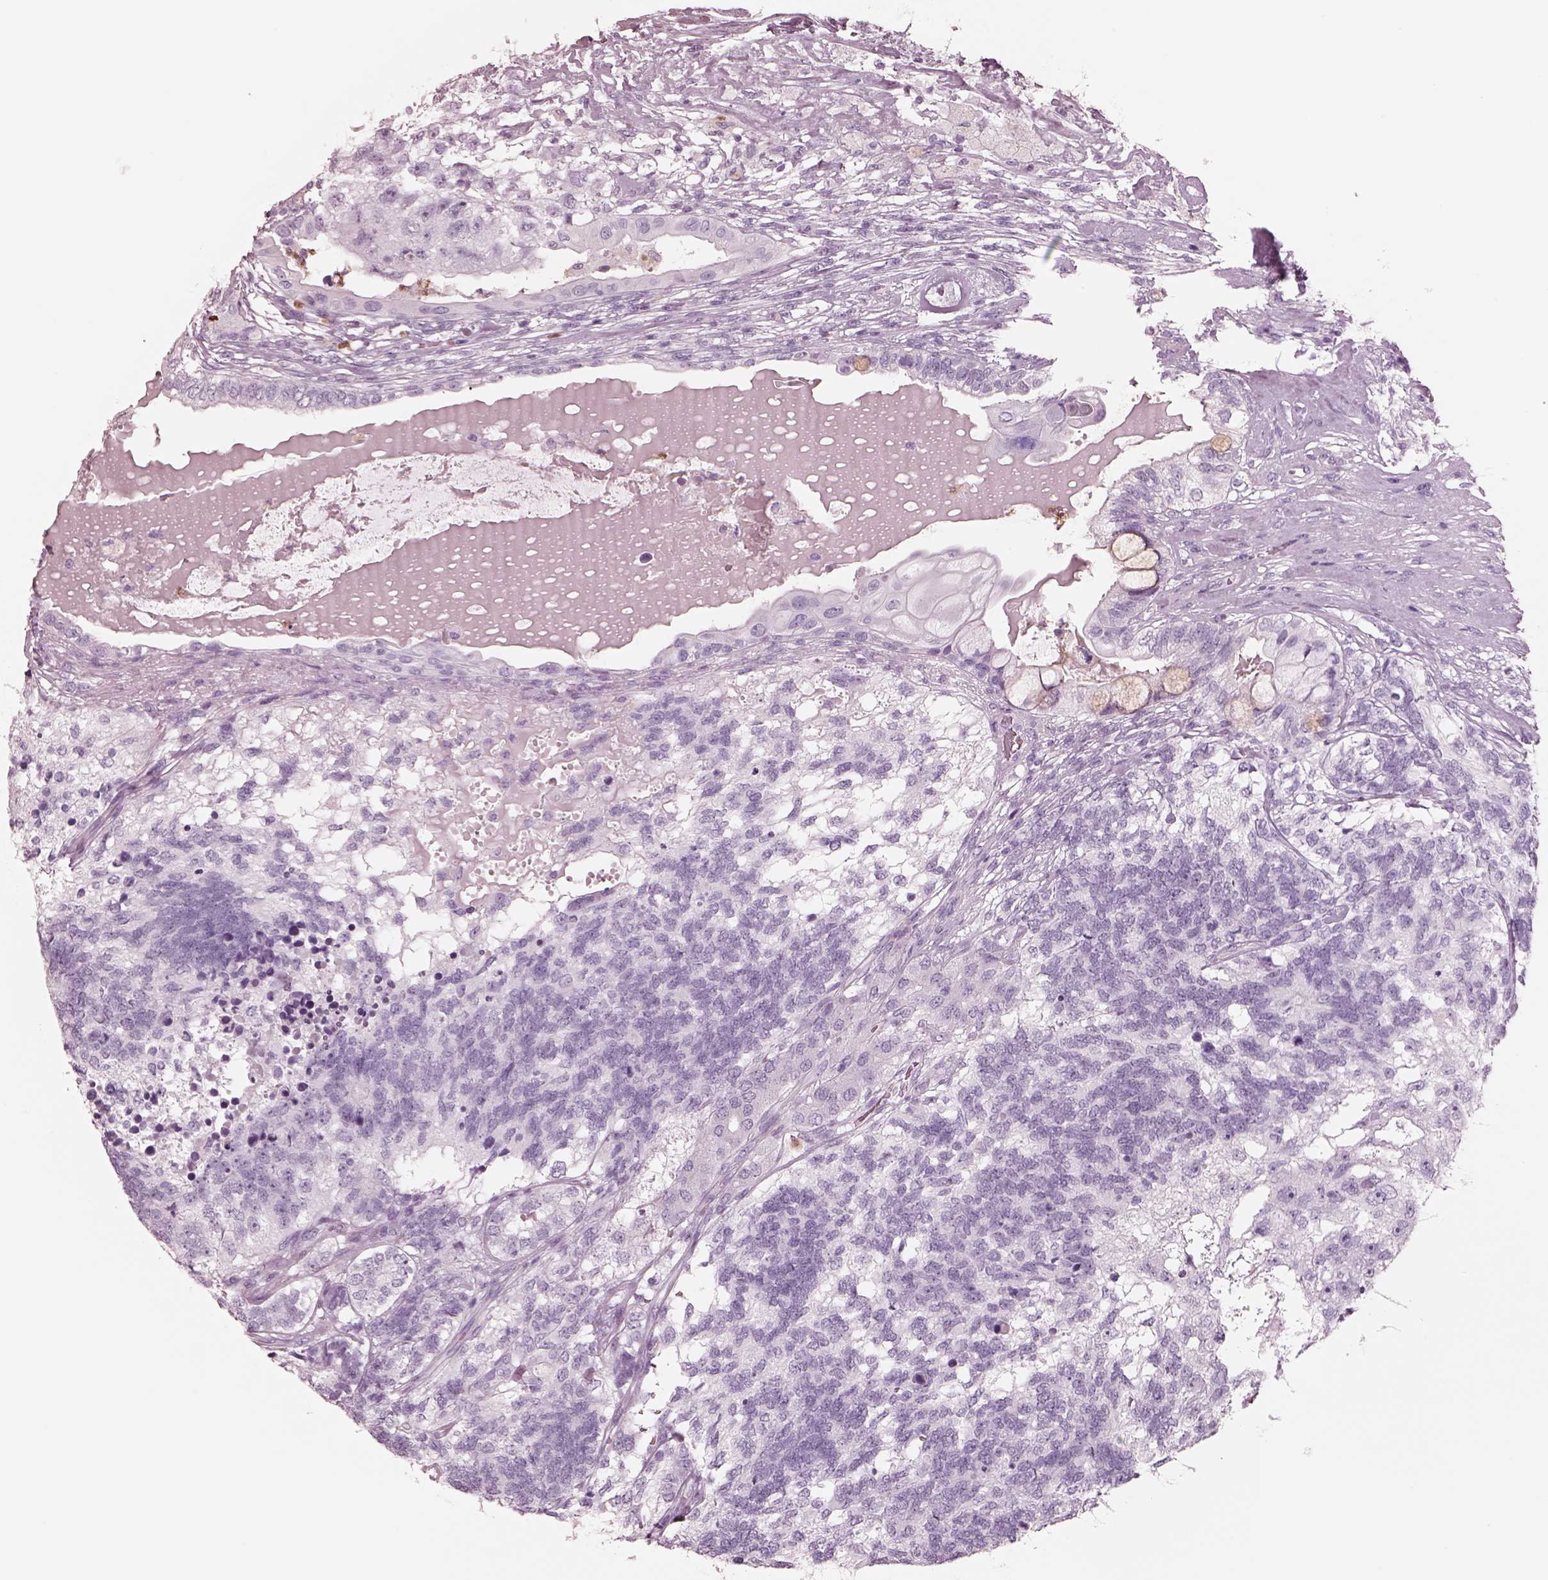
{"staining": {"intensity": "negative", "quantity": "none", "location": "none"}, "tissue": "testis cancer", "cell_type": "Tumor cells", "image_type": "cancer", "snomed": [{"axis": "morphology", "description": "Seminoma, NOS"}, {"axis": "morphology", "description": "Carcinoma, Embryonal, NOS"}, {"axis": "topography", "description": "Testis"}], "caption": "Immunohistochemical staining of testis cancer exhibits no significant expression in tumor cells.", "gene": "ELANE", "patient": {"sex": "male", "age": 41}}